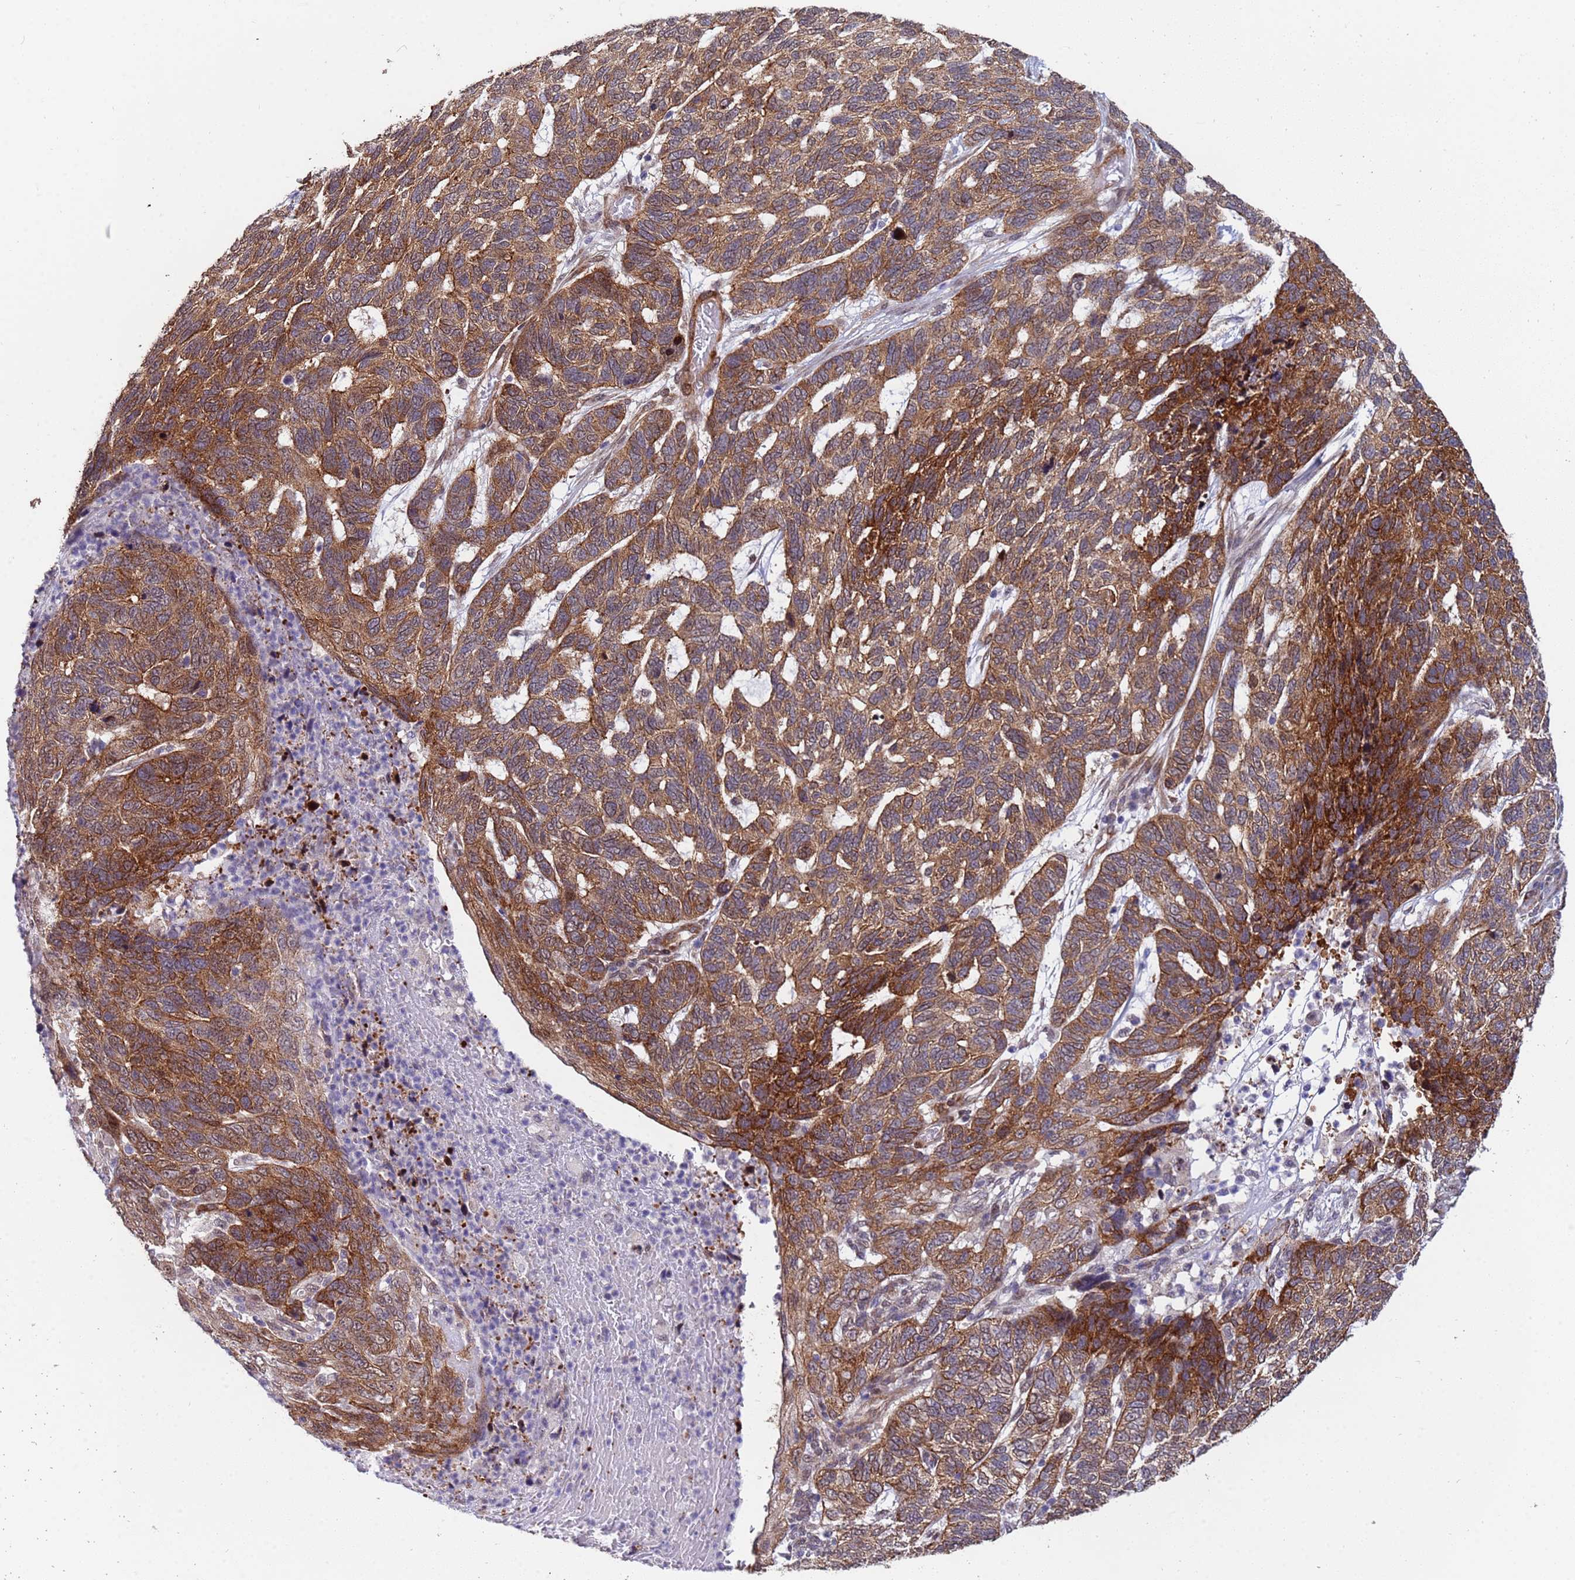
{"staining": {"intensity": "strong", "quantity": ">75%", "location": "cytoplasmic/membranous"}, "tissue": "skin cancer", "cell_type": "Tumor cells", "image_type": "cancer", "snomed": [{"axis": "morphology", "description": "Basal cell carcinoma"}, {"axis": "topography", "description": "Skin"}], "caption": "Protein analysis of basal cell carcinoma (skin) tissue exhibits strong cytoplasmic/membranous positivity in approximately >75% of tumor cells.", "gene": "TRIP6", "patient": {"sex": "female", "age": 65}}